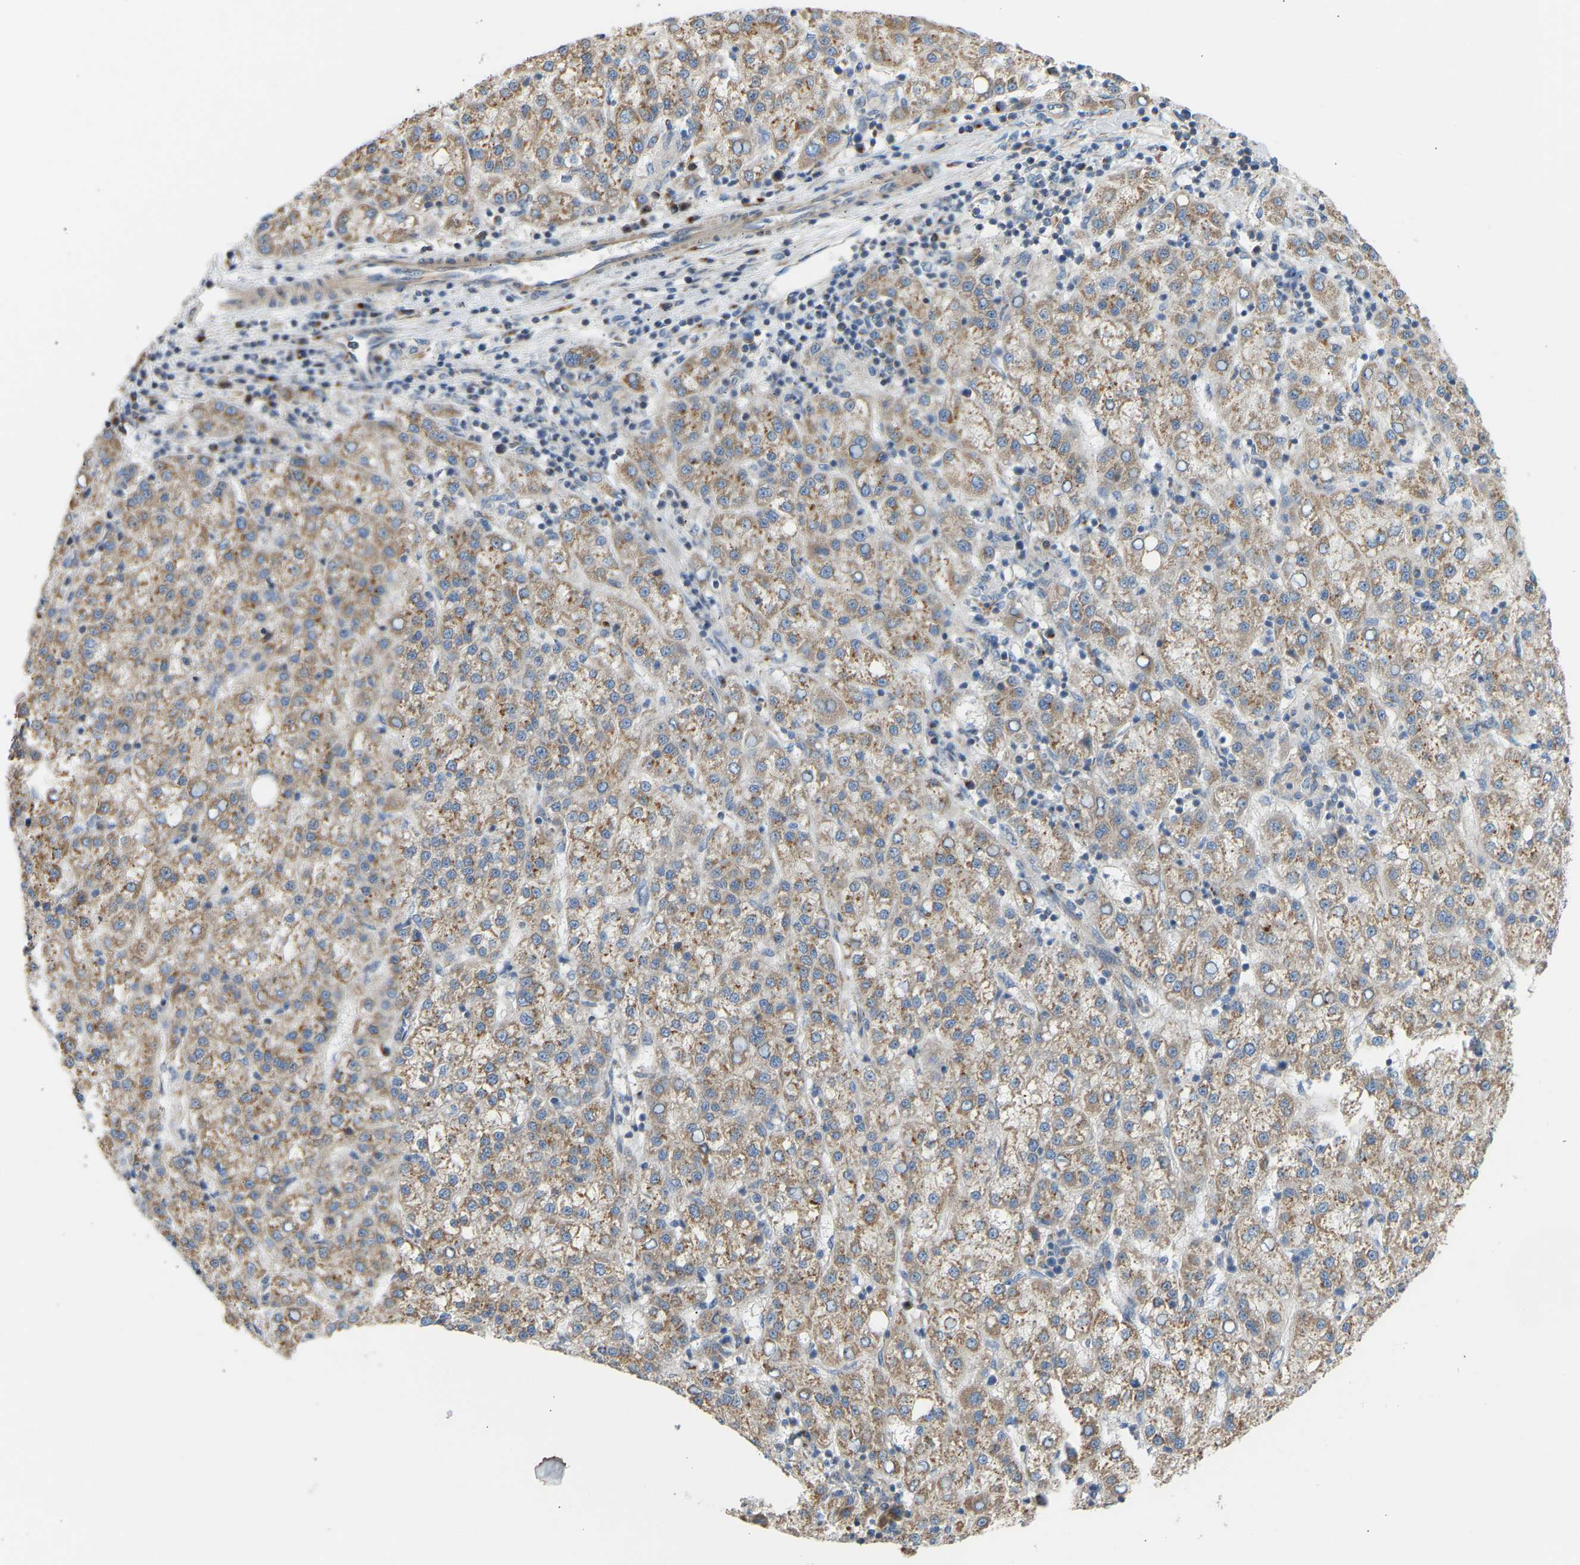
{"staining": {"intensity": "moderate", "quantity": ">75%", "location": "cytoplasmic/membranous"}, "tissue": "liver cancer", "cell_type": "Tumor cells", "image_type": "cancer", "snomed": [{"axis": "morphology", "description": "Carcinoma, Hepatocellular, NOS"}, {"axis": "topography", "description": "Liver"}], "caption": "Liver hepatocellular carcinoma stained with a protein marker exhibits moderate staining in tumor cells.", "gene": "YIPF2", "patient": {"sex": "female", "age": 58}}